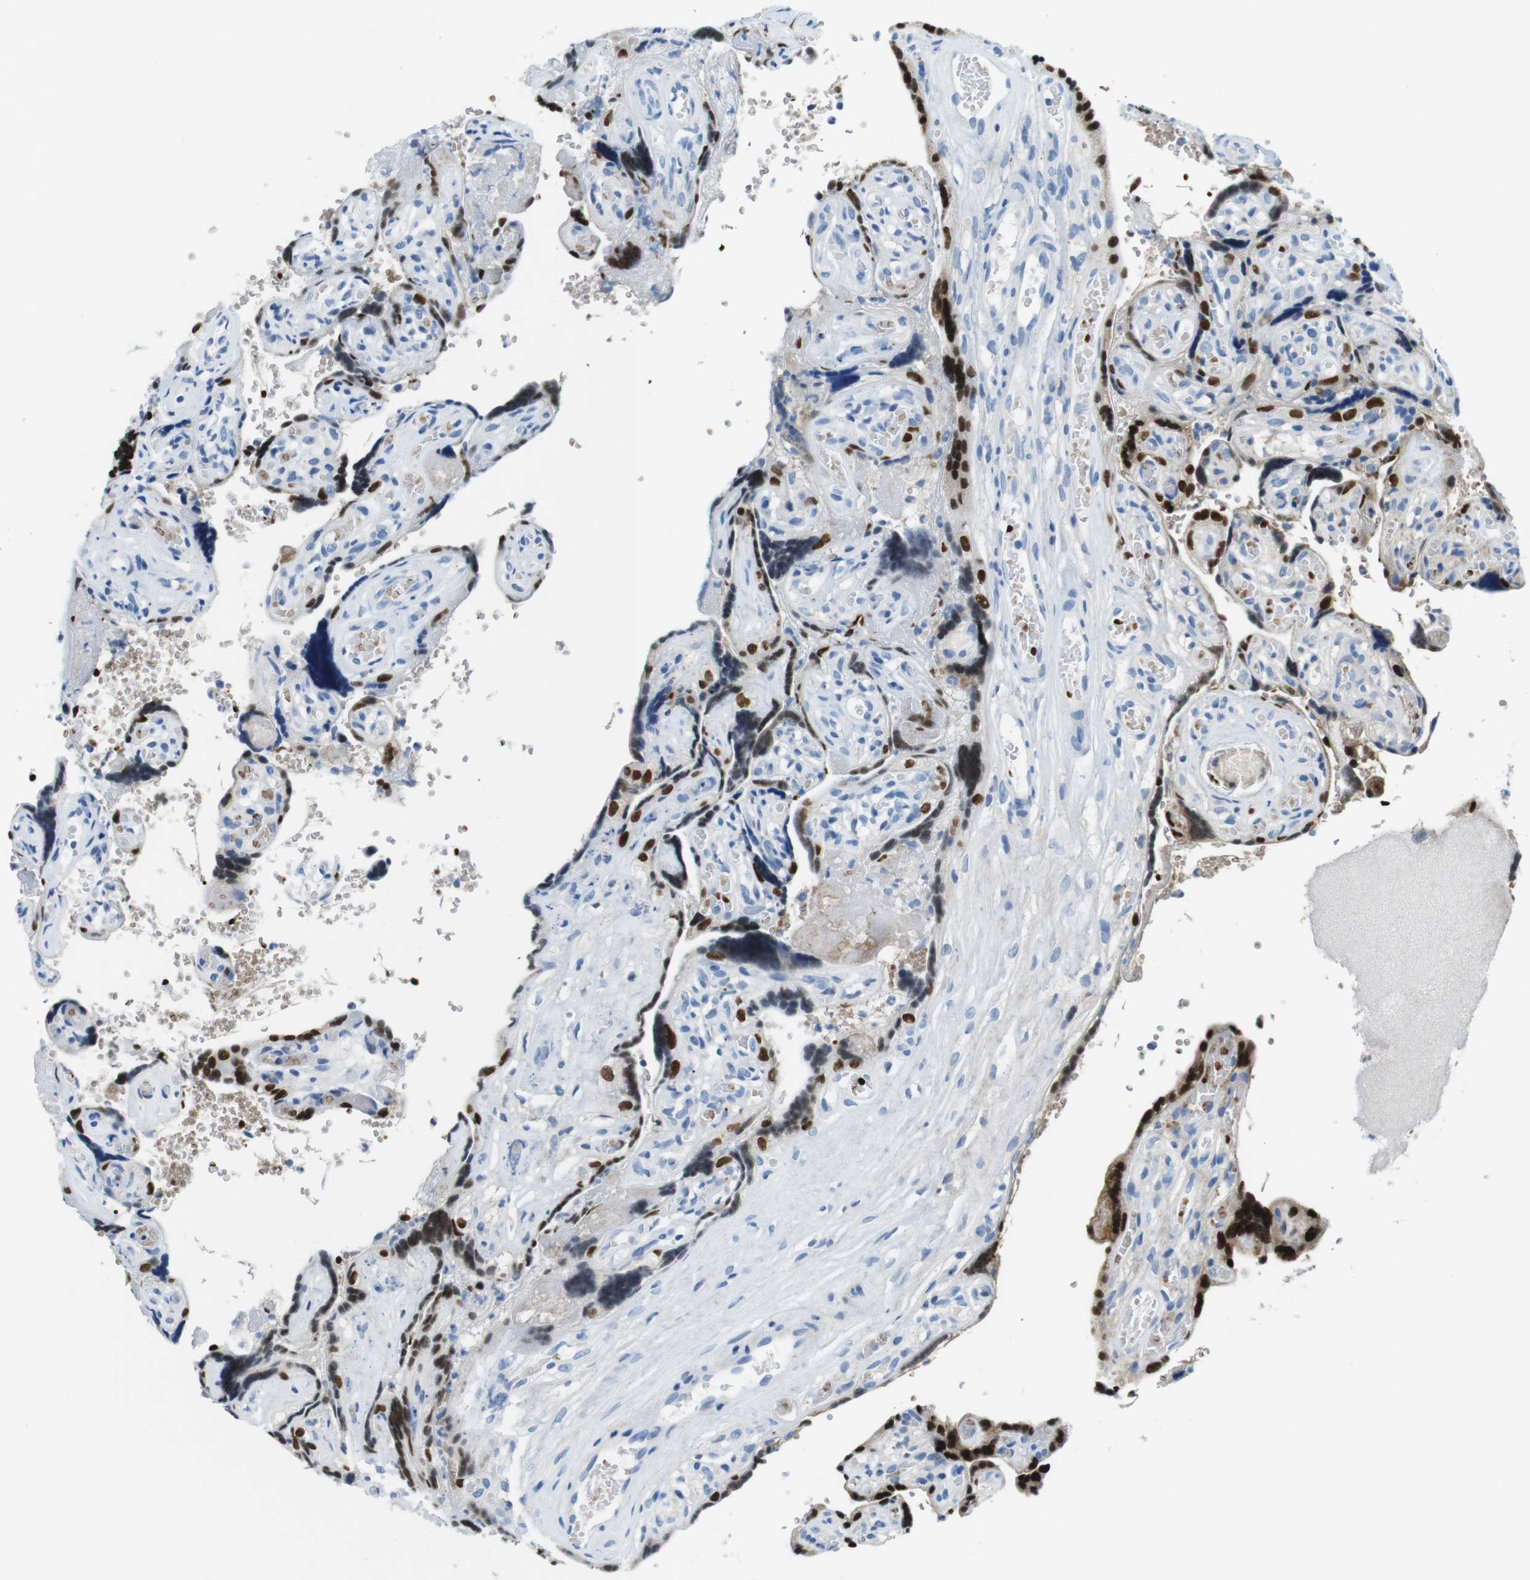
{"staining": {"intensity": "strong", "quantity": "25%-75%", "location": "nuclear"}, "tissue": "placenta", "cell_type": "Trophoblastic cells", "image_type": "normal", "snomed": [{"axis": "morphology", "description": "Normal tissue, NOS"}, {"axis": "topography", "description": "Placenta"}], "caption": "Immunohistochemistry (IHC) (DAB (3,3'-diaminobenzidine)) staining of benign placenta displays strong nuclear protein positivity in about 25%-75% of trophoblastic cells. (DAB (3,3'-diaminobenzidine) IHC, brown staining for protein, blue staining for nuclei).", "gene": "TFAP2C", "patient": {"sex": "female", "age": 30}}